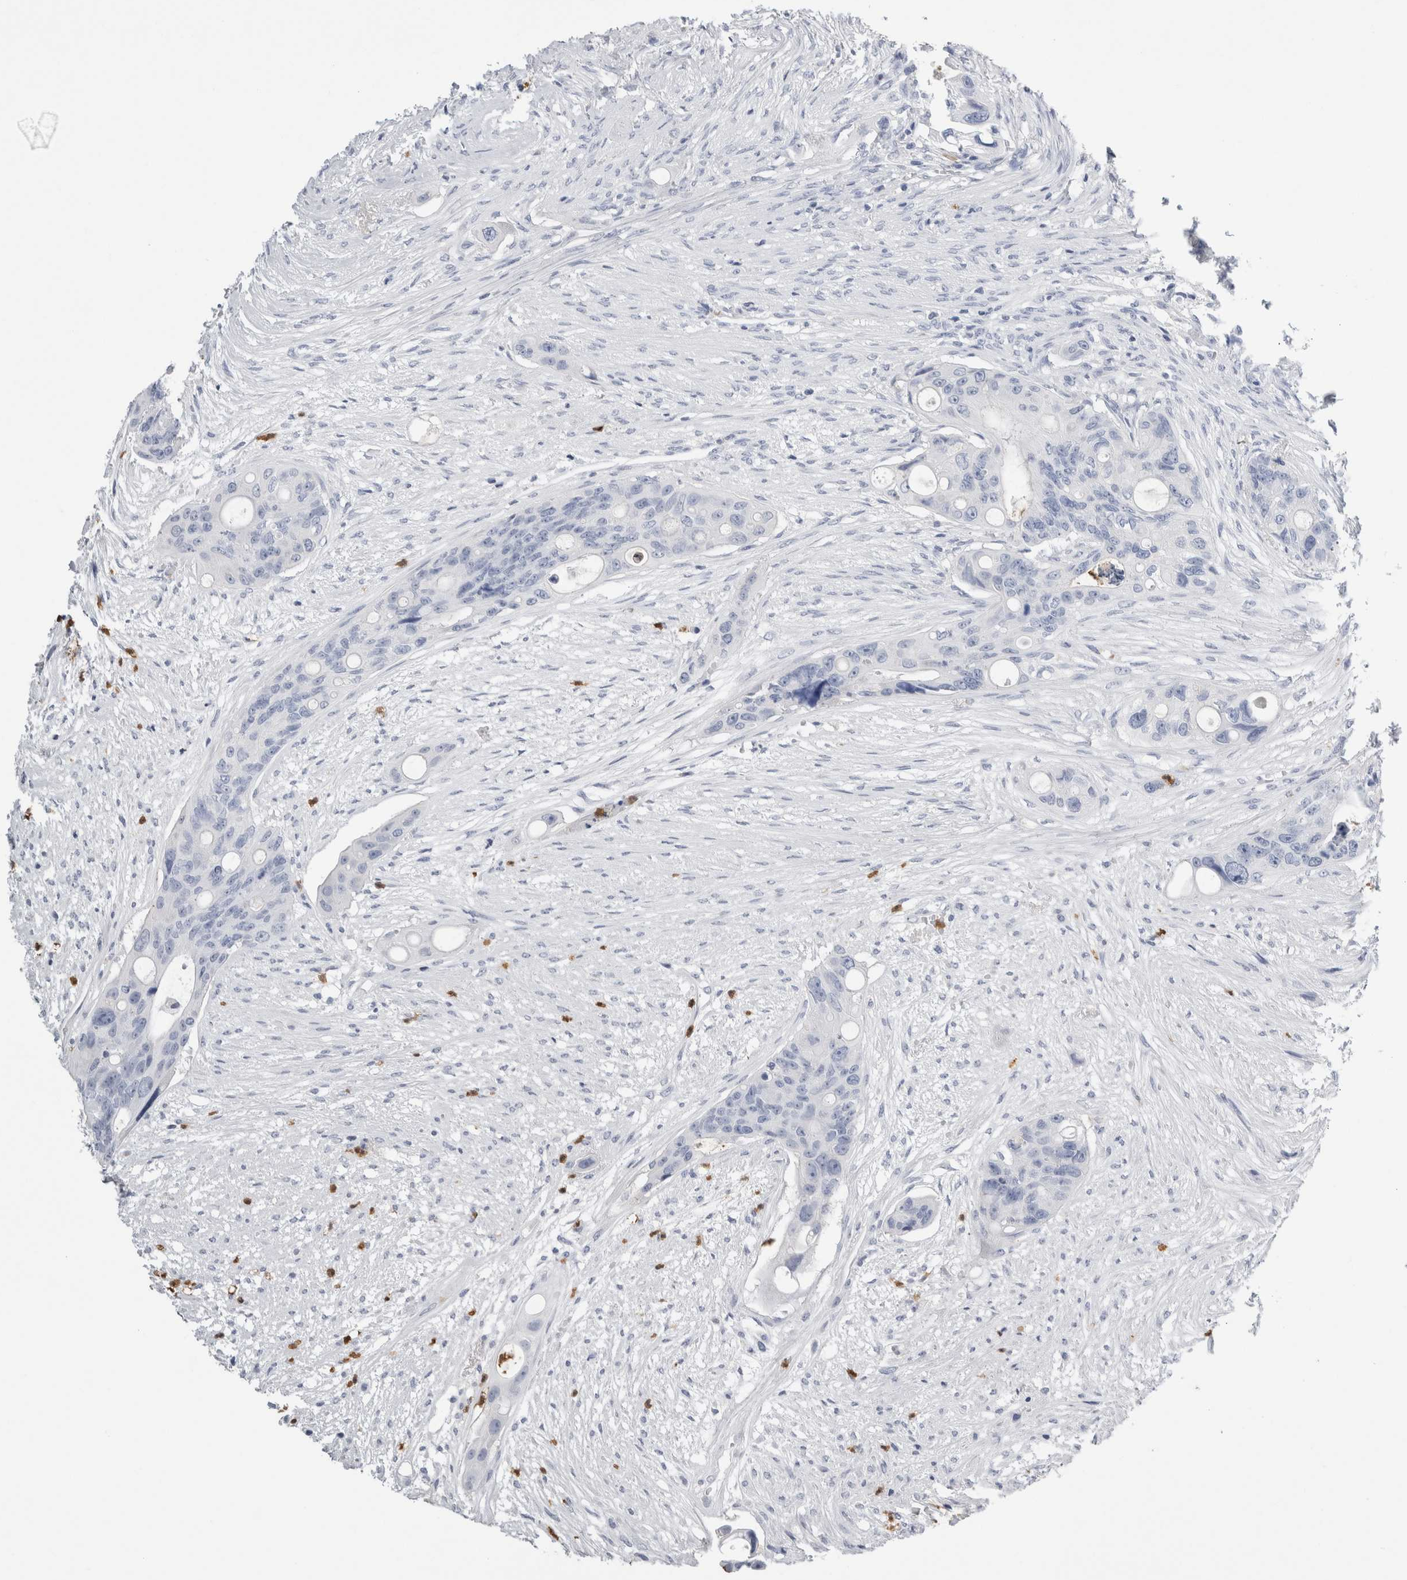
{"staining": {"intensity": "negative", "quantity": "none", "location": "none"}, "tissue": "colorectal cancer", "cell_type": "Tumor cells", "image_type": "cancer", "snomed": [{"axis": "morphology", "description": "Adenocarcinoma, NOS"}, {"axis": "topography", "description": "Colon"}], "caption": "Immunohistochemistry of colorectal cancer reveals no positivity in tumor cells. Nuclei are stained in blue.", "gene": "S100A12", "patient": {"sex": "female", "age": 57}}